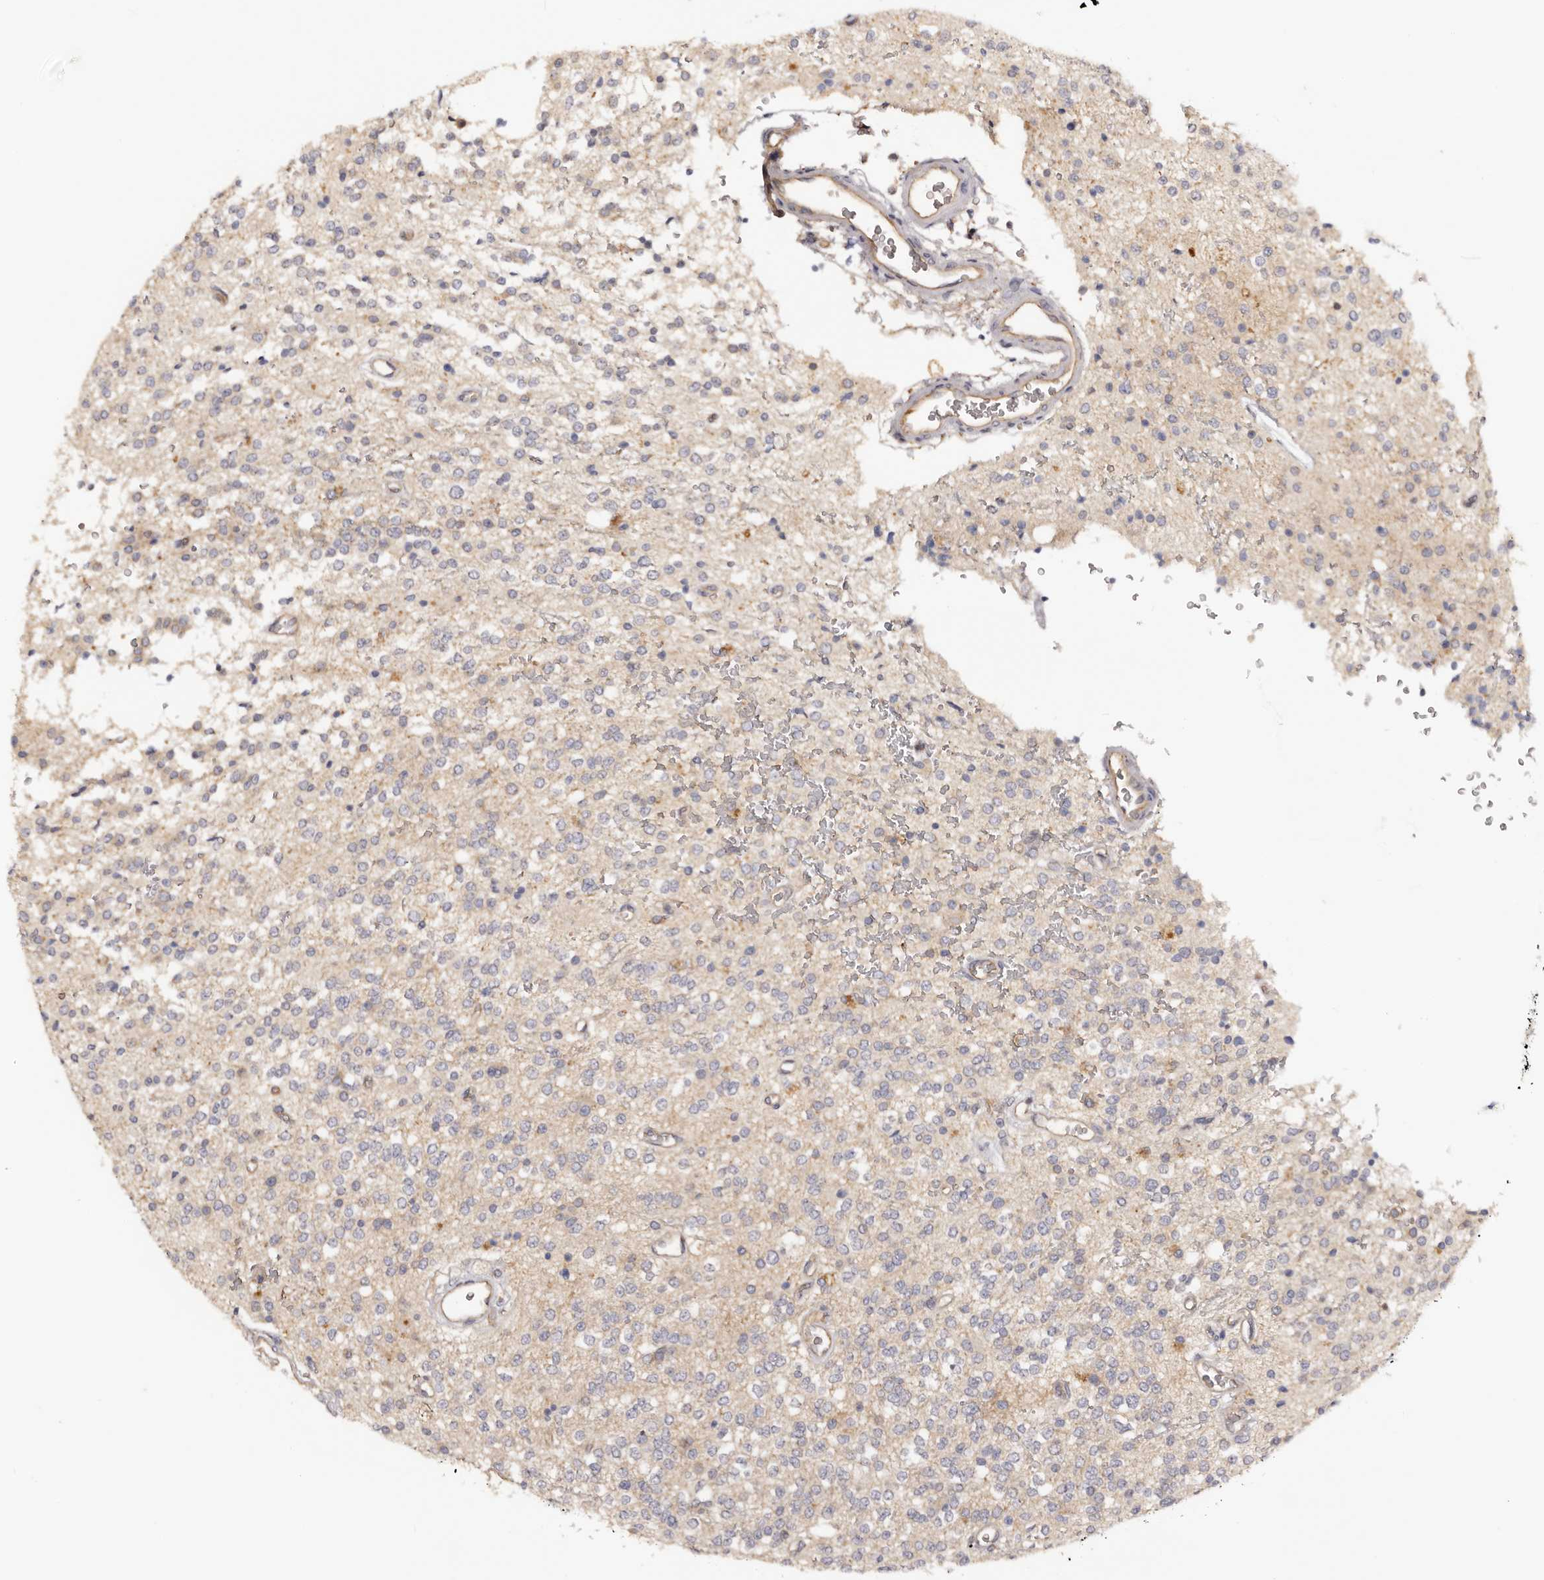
{"staining": {"intensity": "weak", "quantity": "<25%", "location": "cytoplasmic/membranous"}, "tissue": "glioma", "cell_type": "Tumor cells", "image_type": "cancer", "snomed": [{"axis": "morphology", "description": "Glioma, malignant, High grade"}, {"axis": "topography", "description": "Brain"}], "caption": "The IHC histopathology image has no significant expression in tumor cells of high-grade glioma (malignant) tissue. (DAB IHC, high magnification).", "gene": "LTV1", "patient": {"sex": "male", "age": 34}}